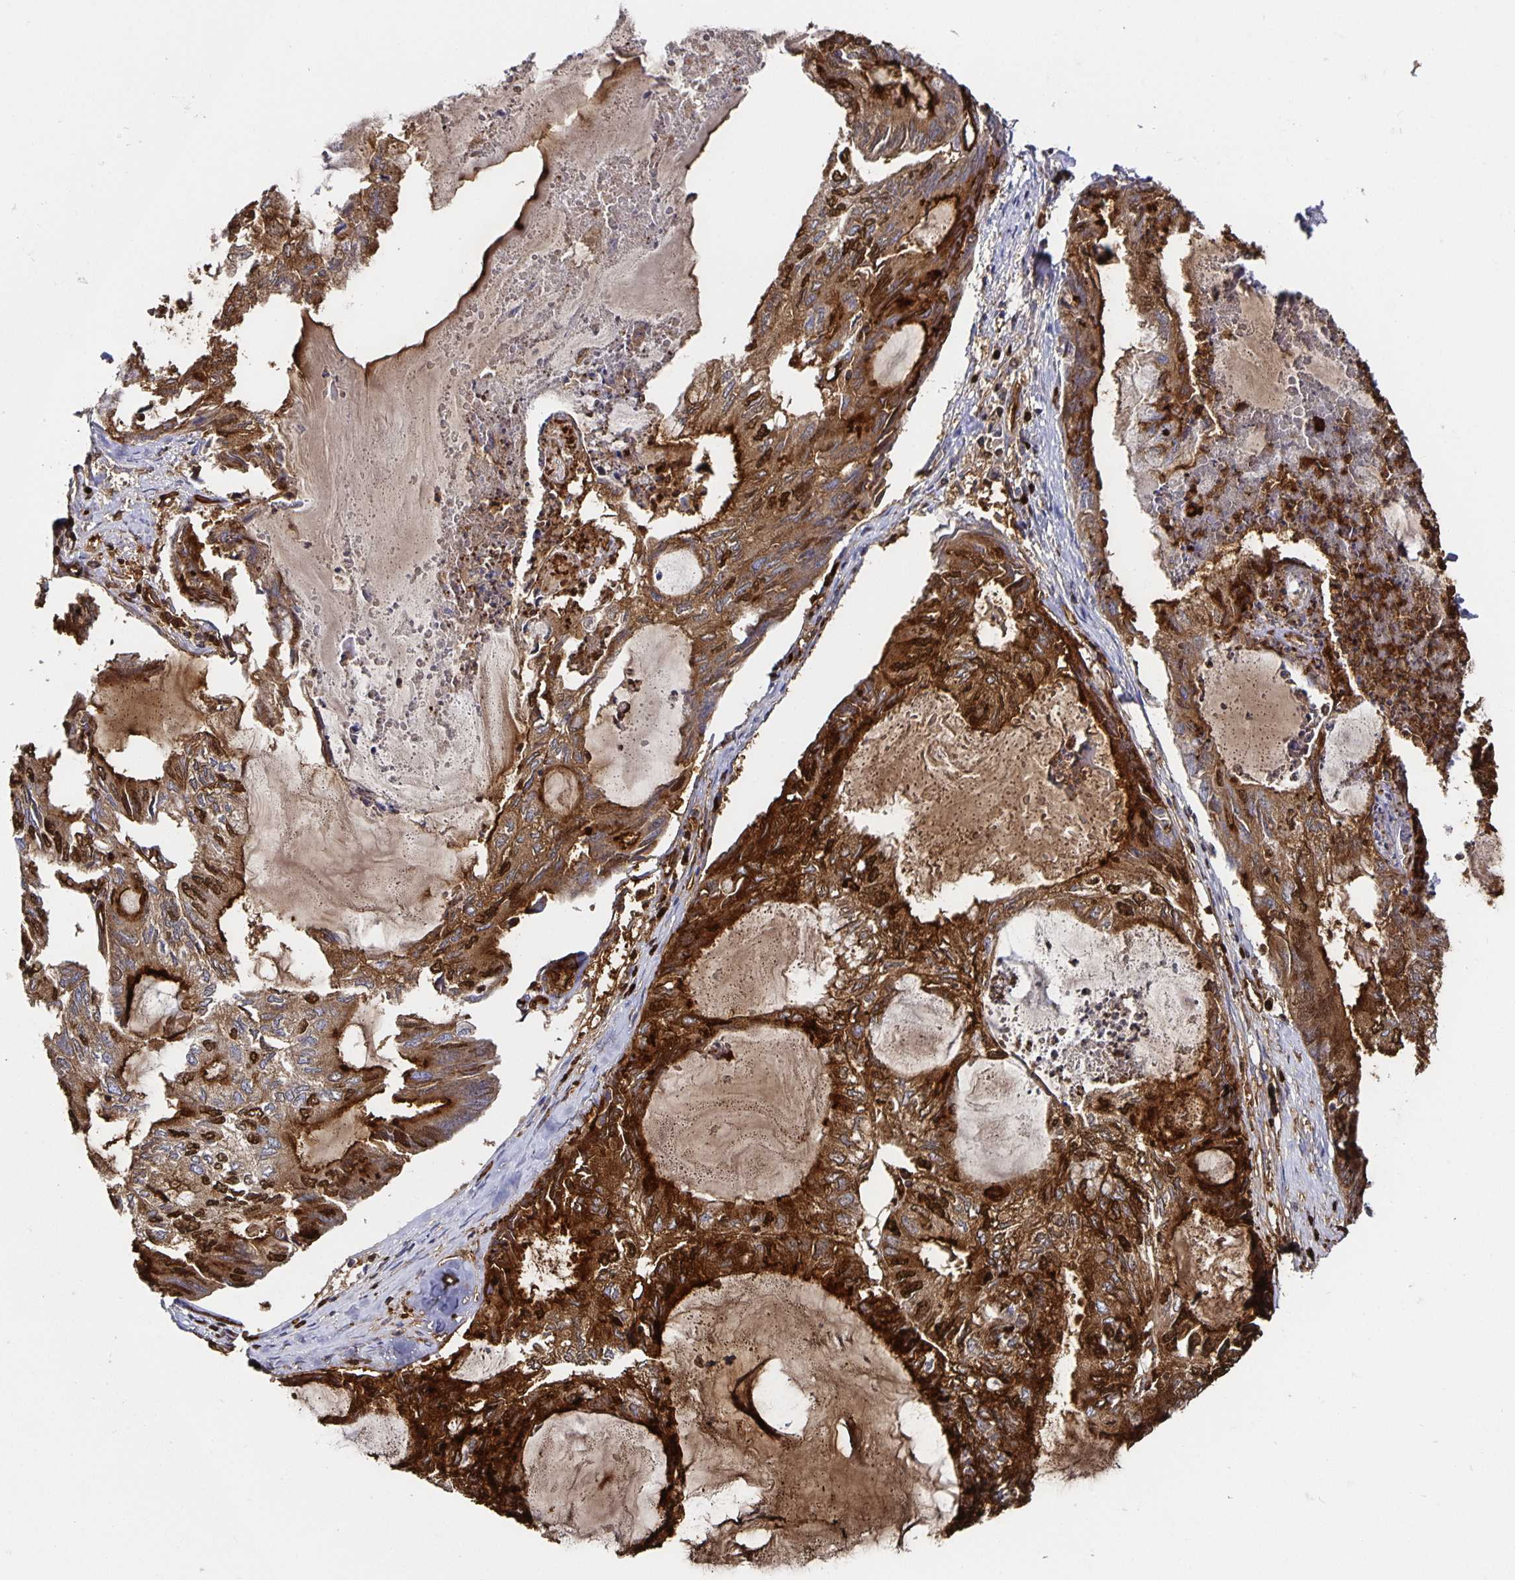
{"staining": {"intensity": "strong", "quantity": ">75%", "location": "cytoplasmic/membranous"}, "tissue": "endometrial cancer", "cell_type": "Tumor cells", "image_type": "cancer", "snomed": [{"axis": "morphology", "description": "Adenocarcinoma, NOS"}, {"axis": "topography", "description": "Endometrium"}], "caption": "An immunohistochemistry (IHC) photomicrograph of neoplastic tissue is shown. Protein staining in brown highlights strong cytoplasmic/membranous positivity in endometrial cancer within tumor cells.", "gene": "PODXL", "patient": {"sex": "female", "age": 80}}